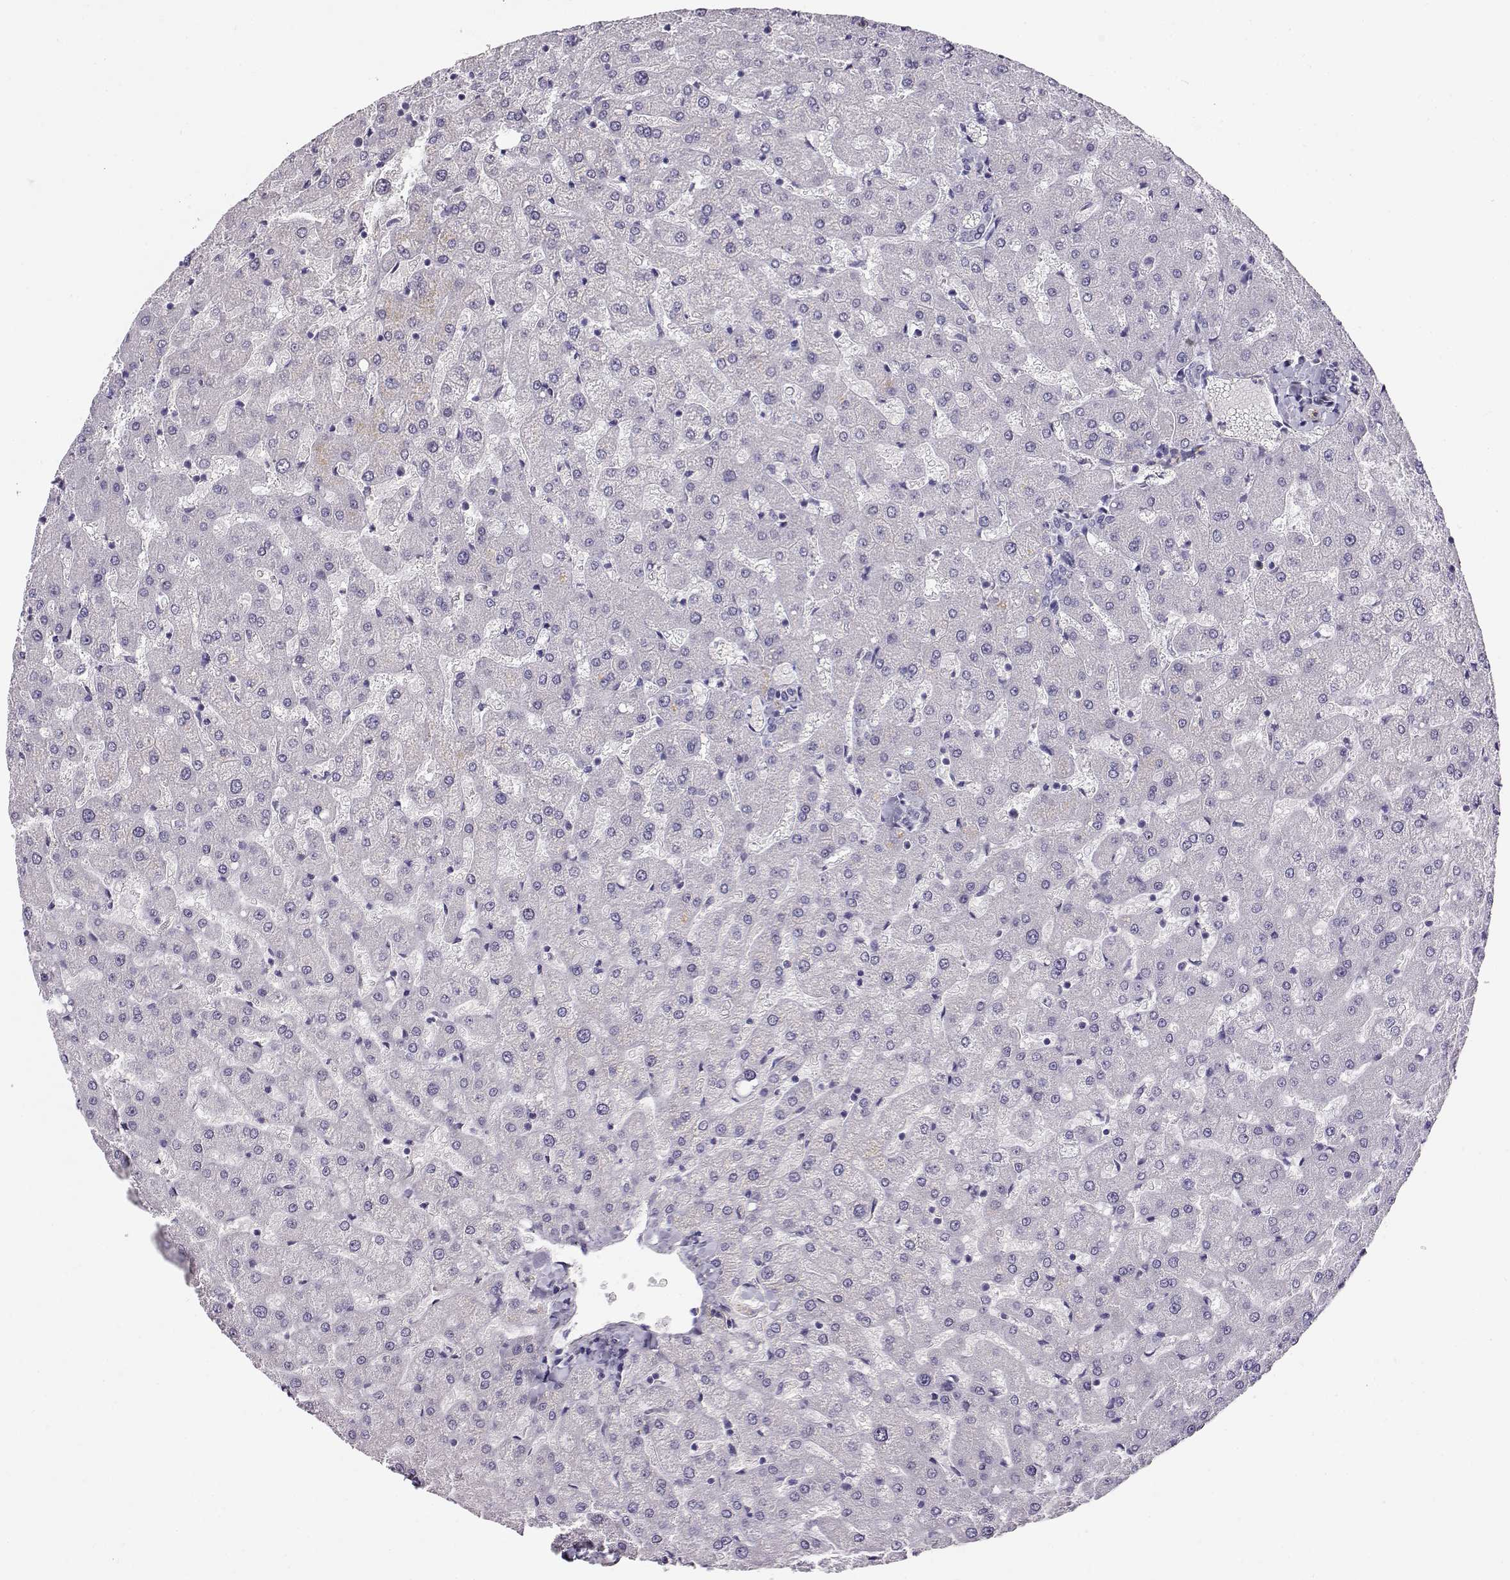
{"staining": {"intensity": "negative", "quantity": "none", "location": "none"}, "tissue": "liver", "cell_type": "Cholangiocytes", "image_type": "normal", "snomed": [{"axis": "morphology", "description": "Normal tissue, NOS"}, {"axis": "topography", "description": "Liver"}], "caption": "IHC histopathology image of benign liver stained for a protein (brown), which displays no expression in cholangiocytes. (Stains: DAB (3,3'-diaminobenzidine) IHC with hematoxylin counter stain, Microscopy: brightfield microscopy at high magnification).", "gene": "ENDOU", "patient": {"sex": "female", "age": 50}}